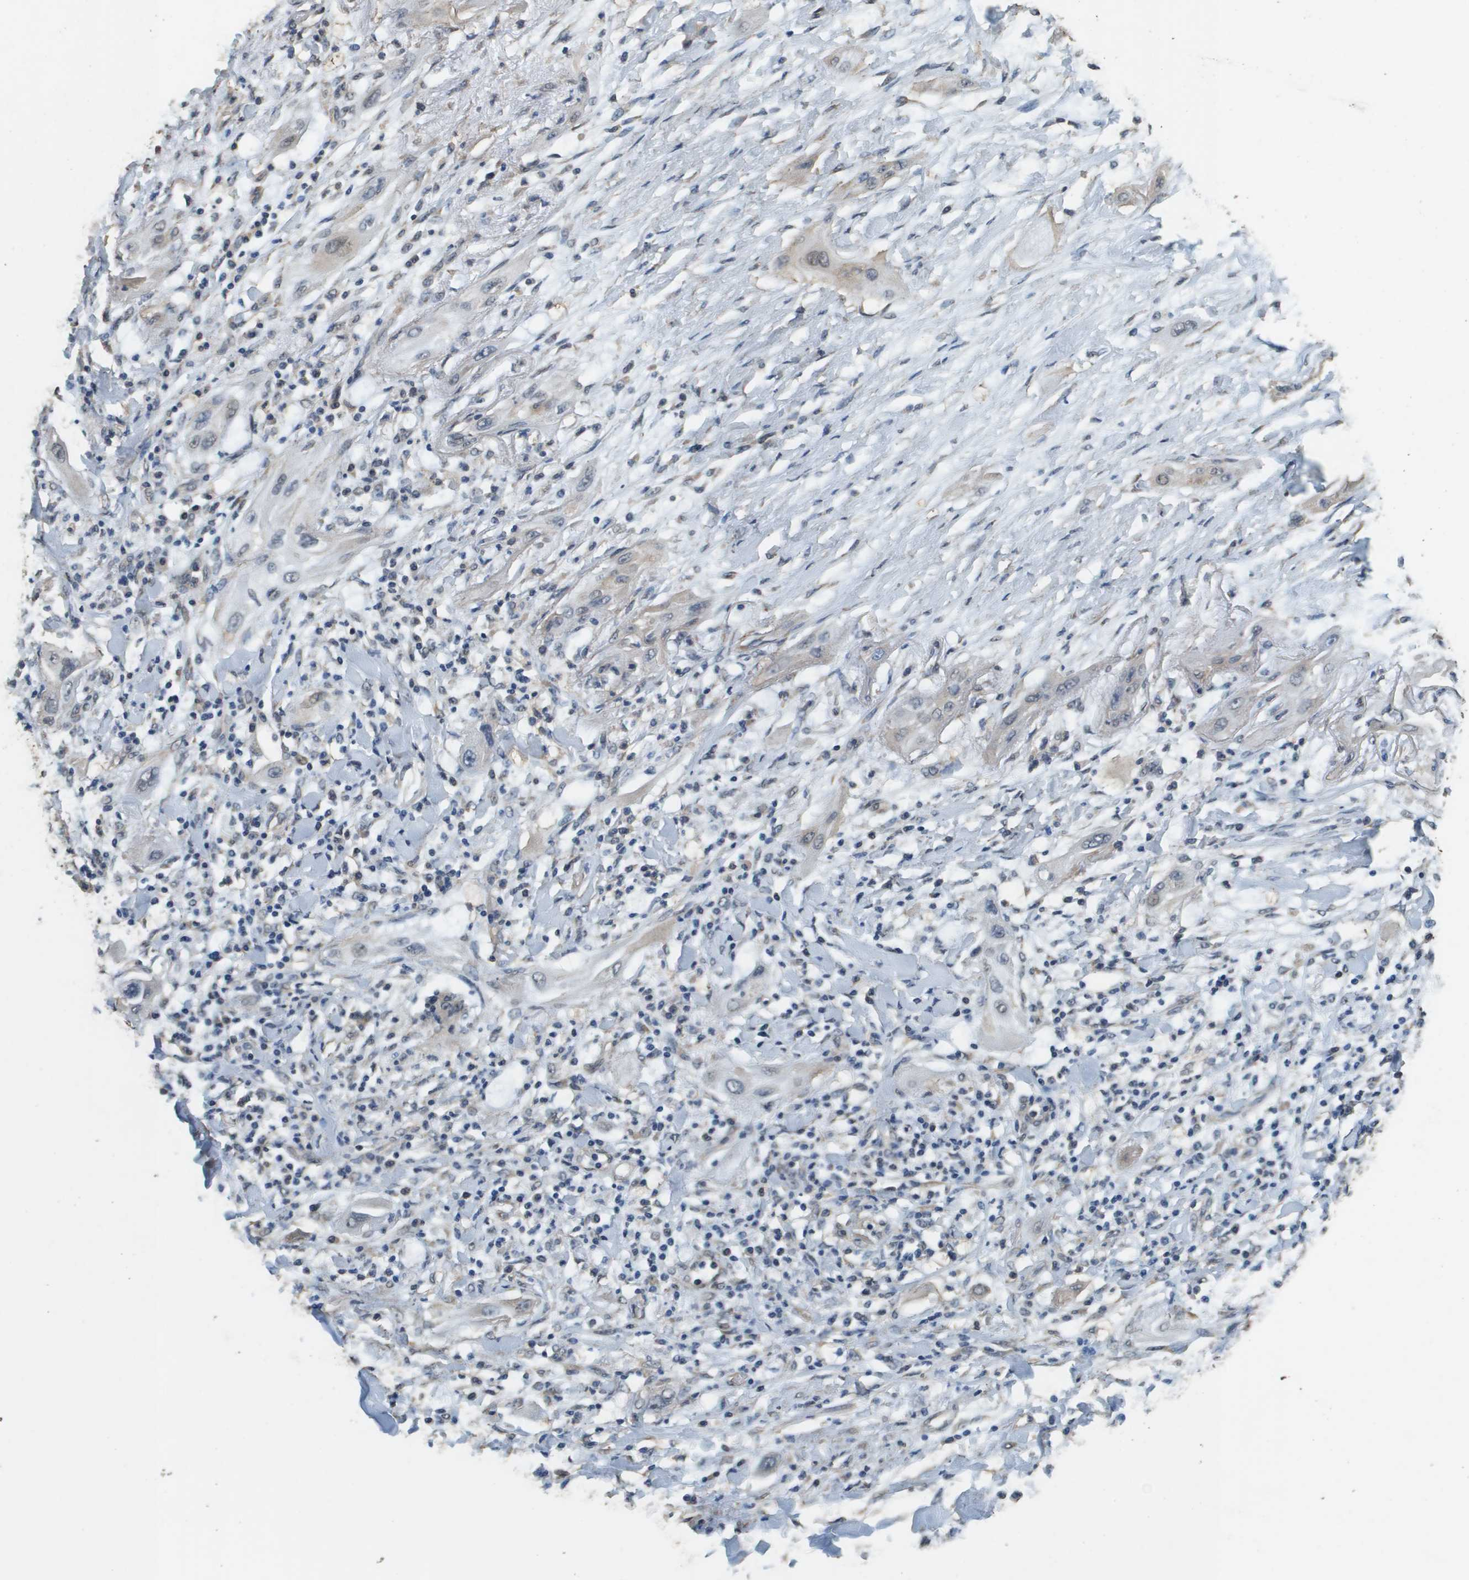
{"staining": {"intensity": "weak", "quantity": ">75%", "location": "cytoplasmic/membranous"}, "tissue": "lung cancer", "cell_type": "Tumor cells", "image_type": "cancer", "snomed": [{"axis": "morphology", "description": "Squamous cell carcinoma, NOS"}, {"axis": "topography", "description": "Lung"}], "caption": "Immunohistochemistry of squamous cell carcinoma (lung) shows low levels of weak cytoplasmic/membranous positivity in approximately >75% of tumor cells.", "gene": "RAB6B", "patient": {"sex": "female", "age": 47}}